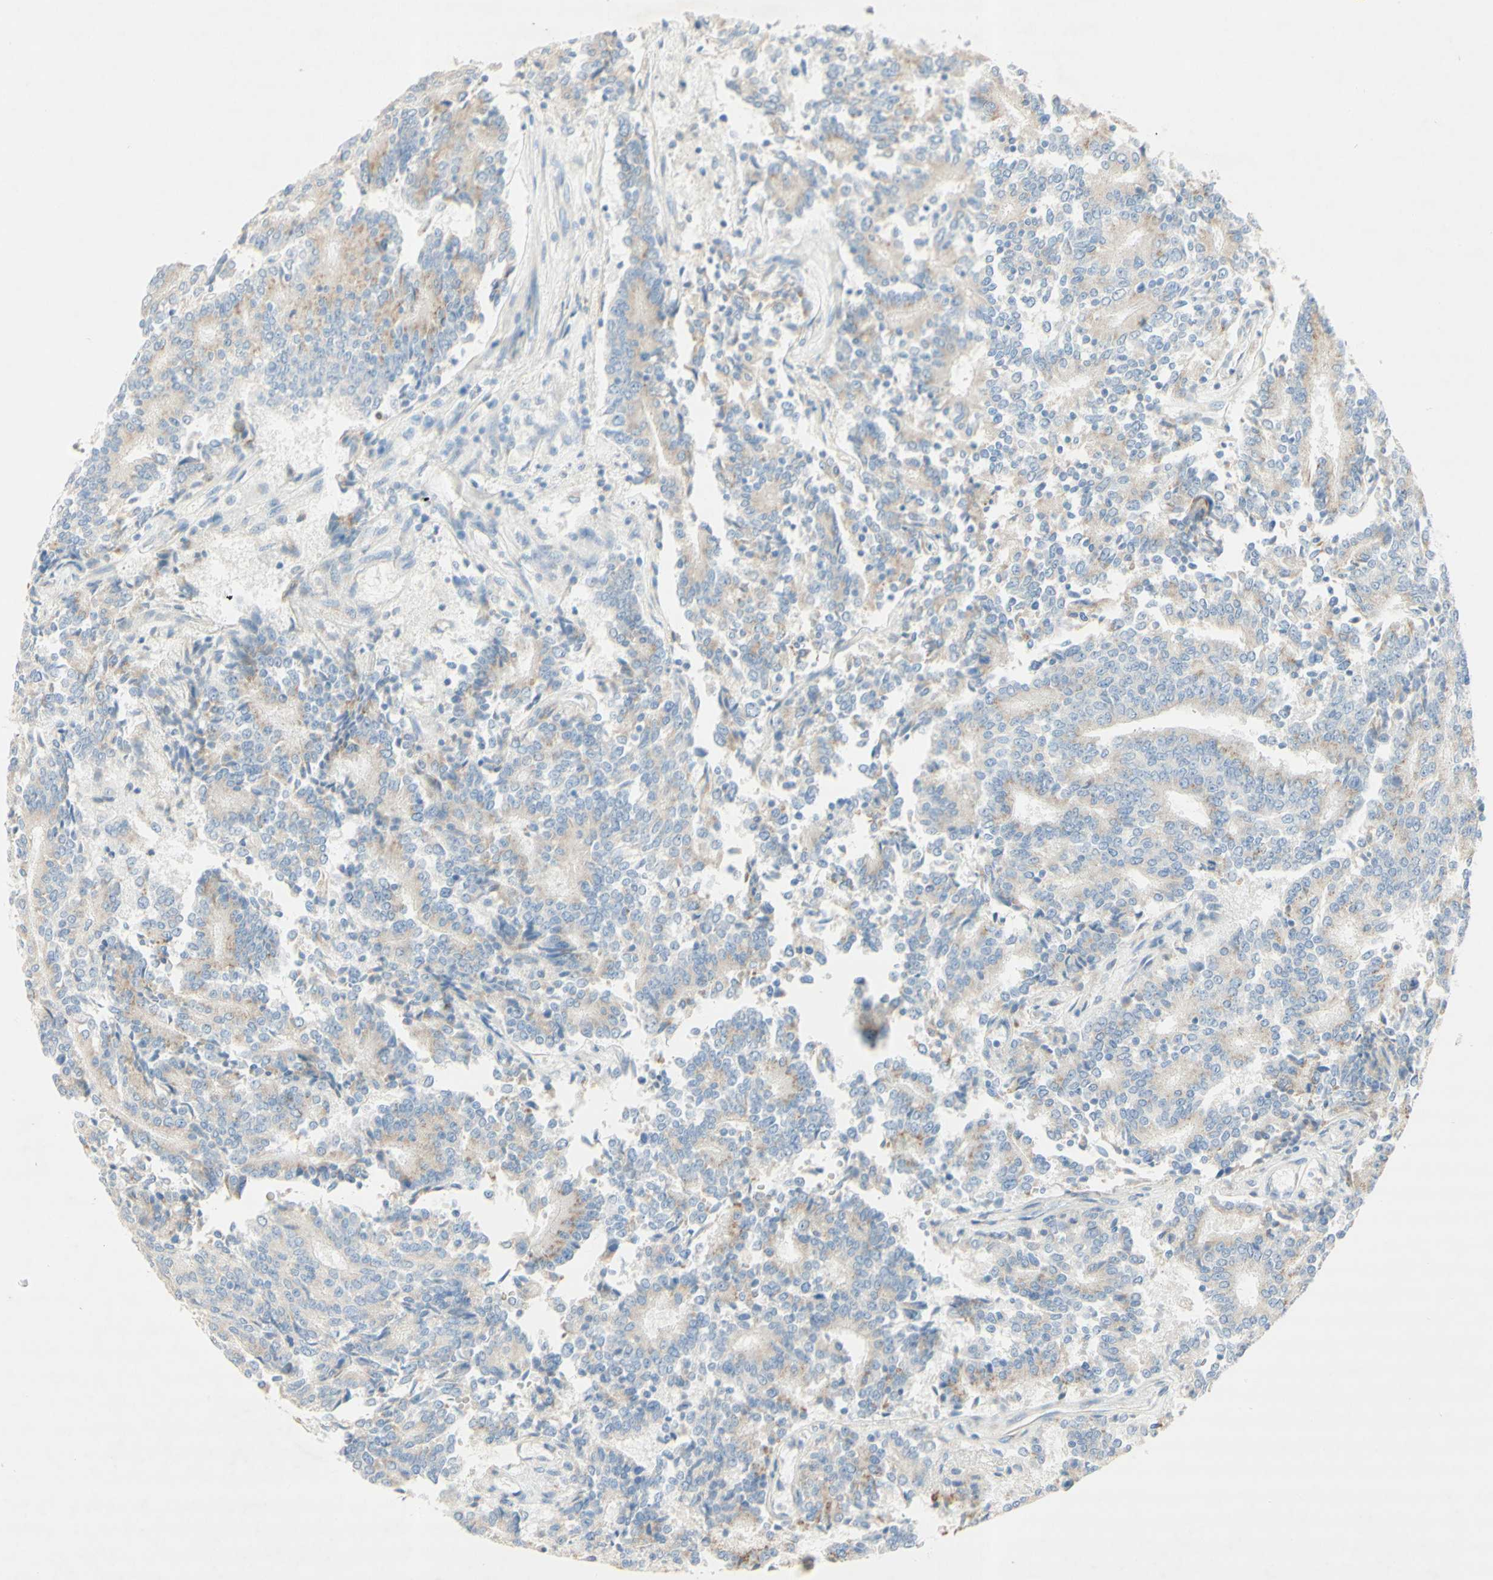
{"staining": {"intensity": "weak", "quantity": ">75%", "location": "cytoplasmic/membranous"}, "tissue": "prostate cancer", "cell_type": "Tumor cells", "image_type": "cancer", "snomed": [{"axis": "morphology", "description": "Normal tissue, NOS"}, {"axis": "morphology", "description": "Adenocarcinoma, High grade"}, {"axis": "topography", "description": "Prostate"}, {"axis": "topography", "description": "Seminal veicle"}], "caption": "IHC photomicrograph of human high-grade adenocarcinoma (prostate) stained for a protein (brown), which exhibits low levels of weak cytoplasmic/membranous staining in about >75% of tumor cells.", "gene": "MANEA", "patient": {"sex": "male", "age": 55}}